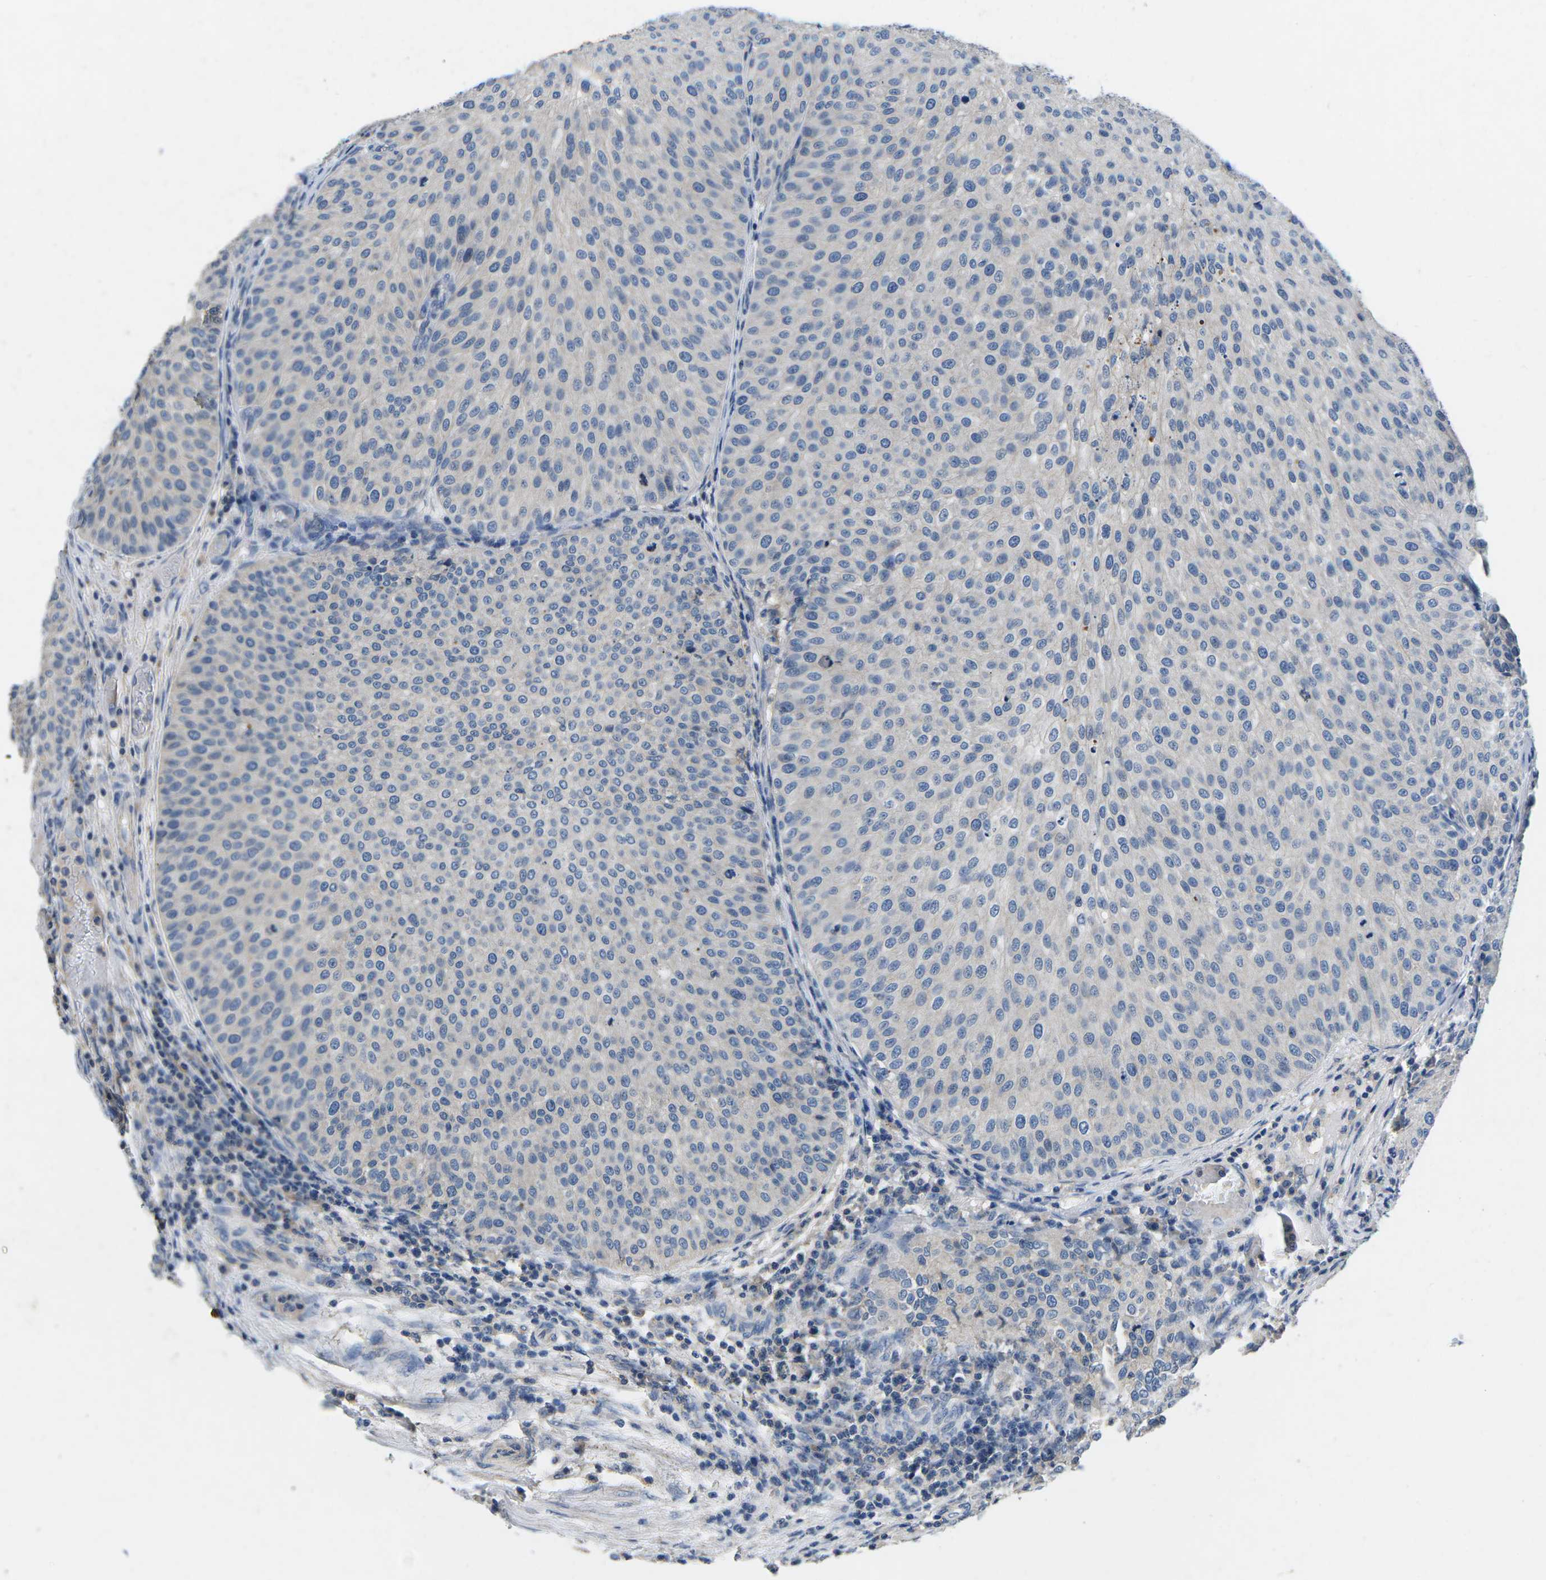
{"staining": {"intensity": "negative", "quantity": "none", "location": "none"}, "tissue": "urothelial cancer", "cell_type": "Tumor cells", "image_type": "cancer", "snomed": [{"axis": "morphology", "description": "Urothelial carcinoma, Low grade"}, {"axis": "topography", "description": "Smooth muscle"}, {"axis": "topography", "description": "Urinary bladder"}], "caption": "The immunohistochemistry micrograph has no significant staining in tumor cells of urothelial cancer tissue.", "gene": "PDCD6IP", "patient": {"sex": "male", "age": 60}}